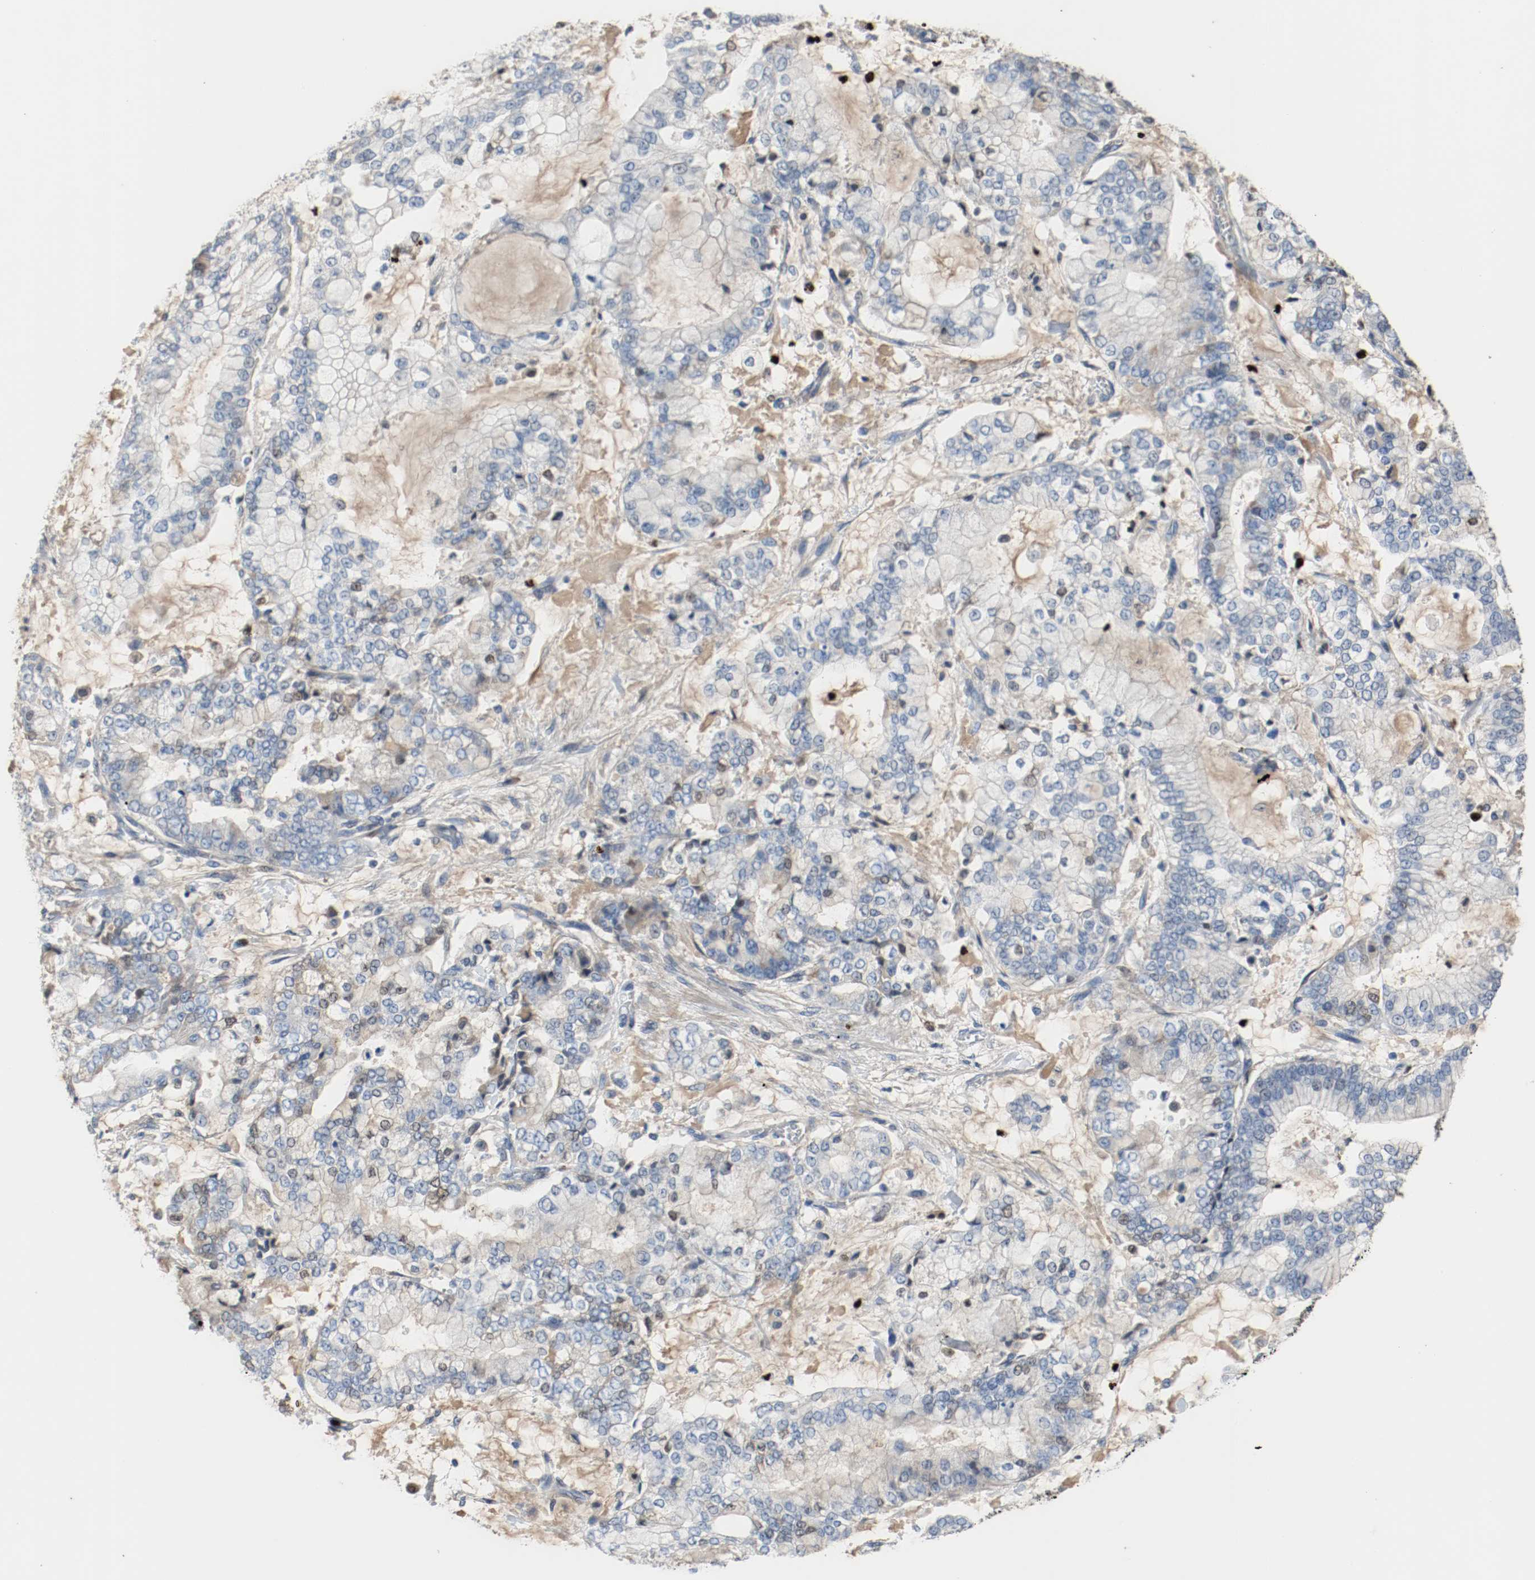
{"staining": {"intensity": "weak", "quantity": "<25%", "location": "cytoplasmic/membranous"}, "tissue": "stomach cancer", "cell_type": "Tumor cells", "image_type": "cancer", "snomed": [{"axis": "morphology", "description": "Normal tissue, NOS"}, {"axis": "morphology", "description": "Adenocarcinoma, NOS"}, {"axis": "topography", "description": "Stomach, upper"}, {"axis": "topography", "description": "Stomach"}], "caption": "The immunohistochemistry micrograph has no significant staining in tumor cells of stomach adenocarcinoma tissue.", "gene": "BLK", "patient": {"sex": "male", "age": 76}}